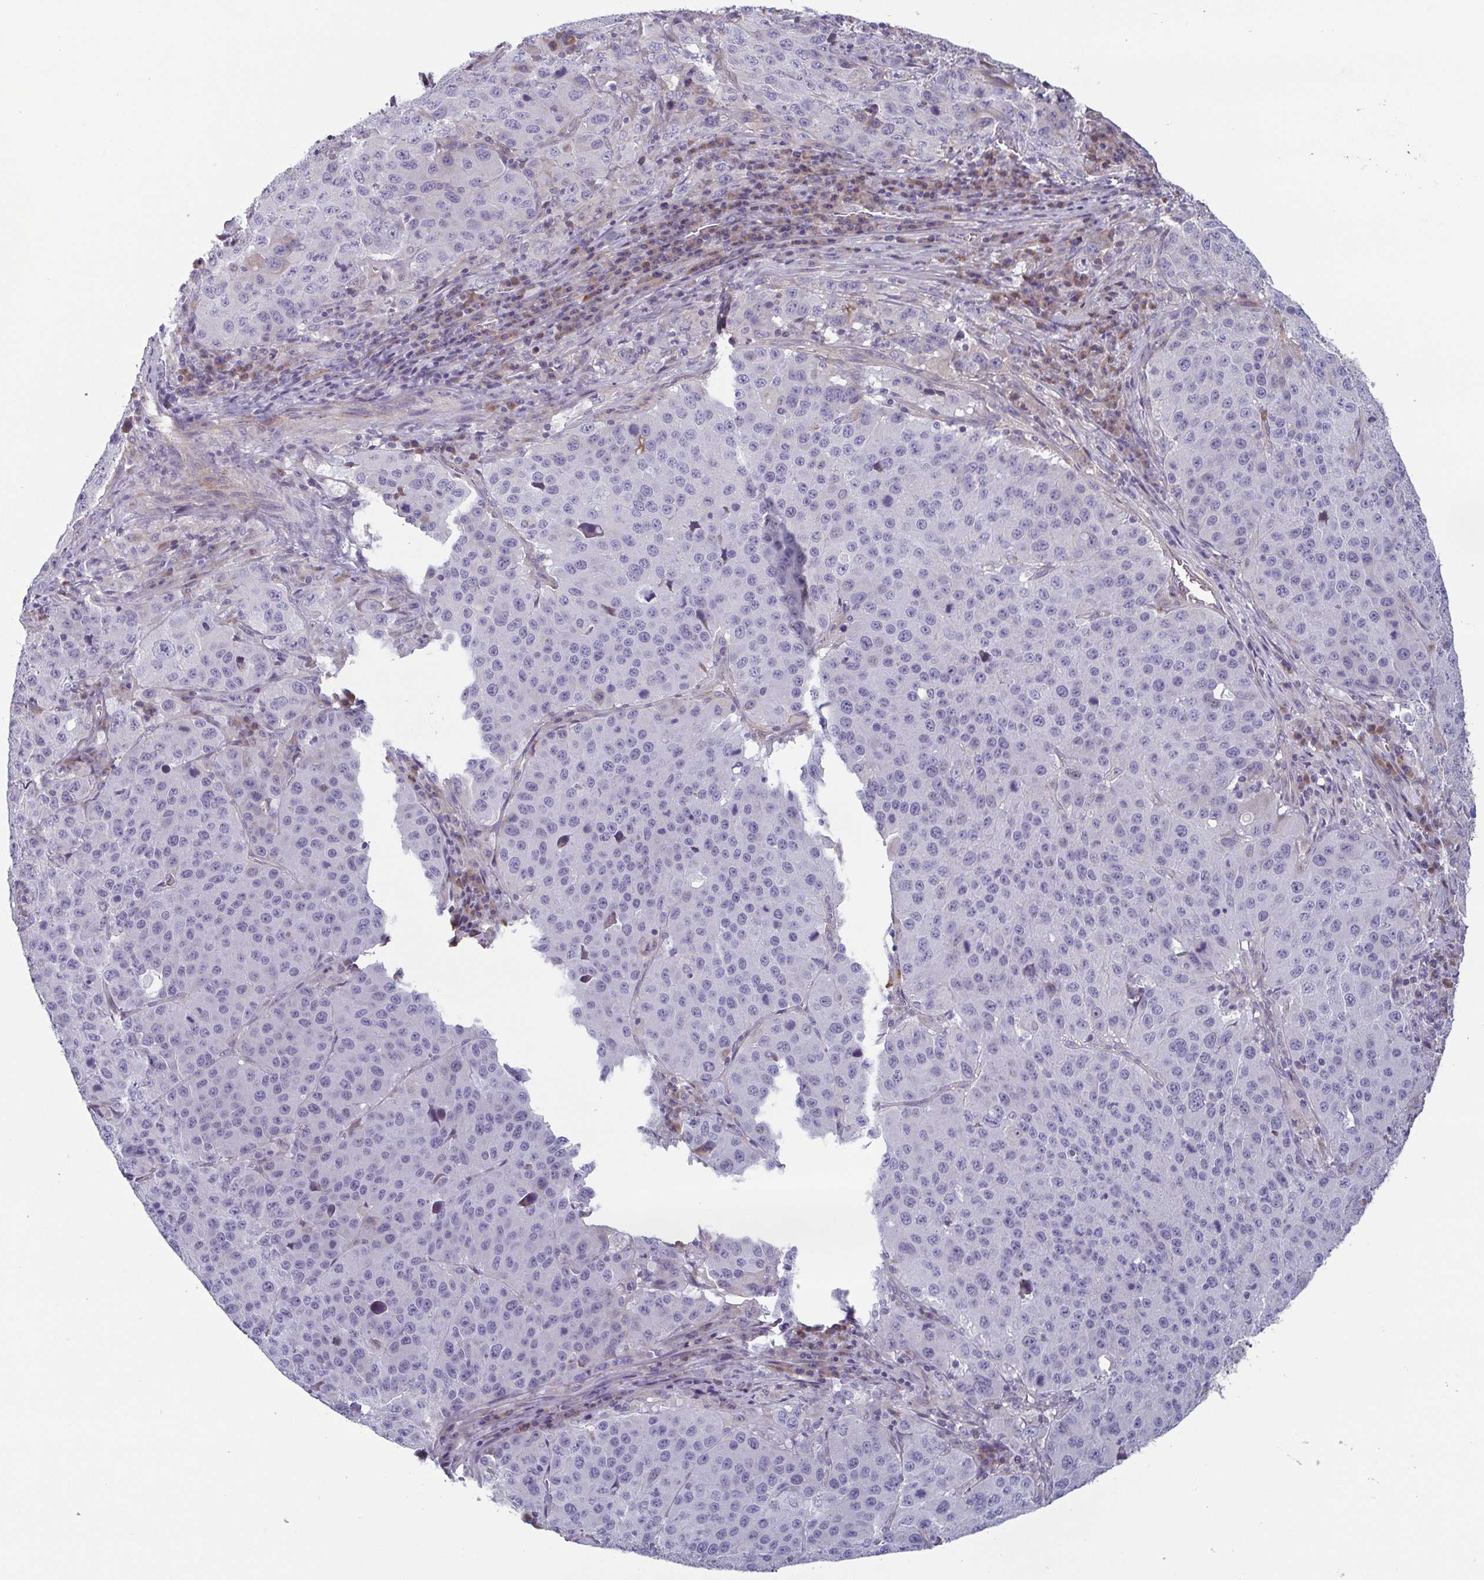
{"staining": {"intensity": "negative", "quantity": "none", "location": "none"}, "tissue": "stomach cancer", "cell_type": "Tumor cells", "image_type": "cancer", "snomed": [{"axis": "morphology", "description": "Adenocarcinoma, NOS"}, {"axis": "topography", "description": "Stomach"}], "caption": "A histopathology image of stomach cancer (adenocarcinoma) stained for a protein exhibits no brown staining in tumor cells.", "gene": "ECM1", "patient": {"sex": "male", "age": 71}}